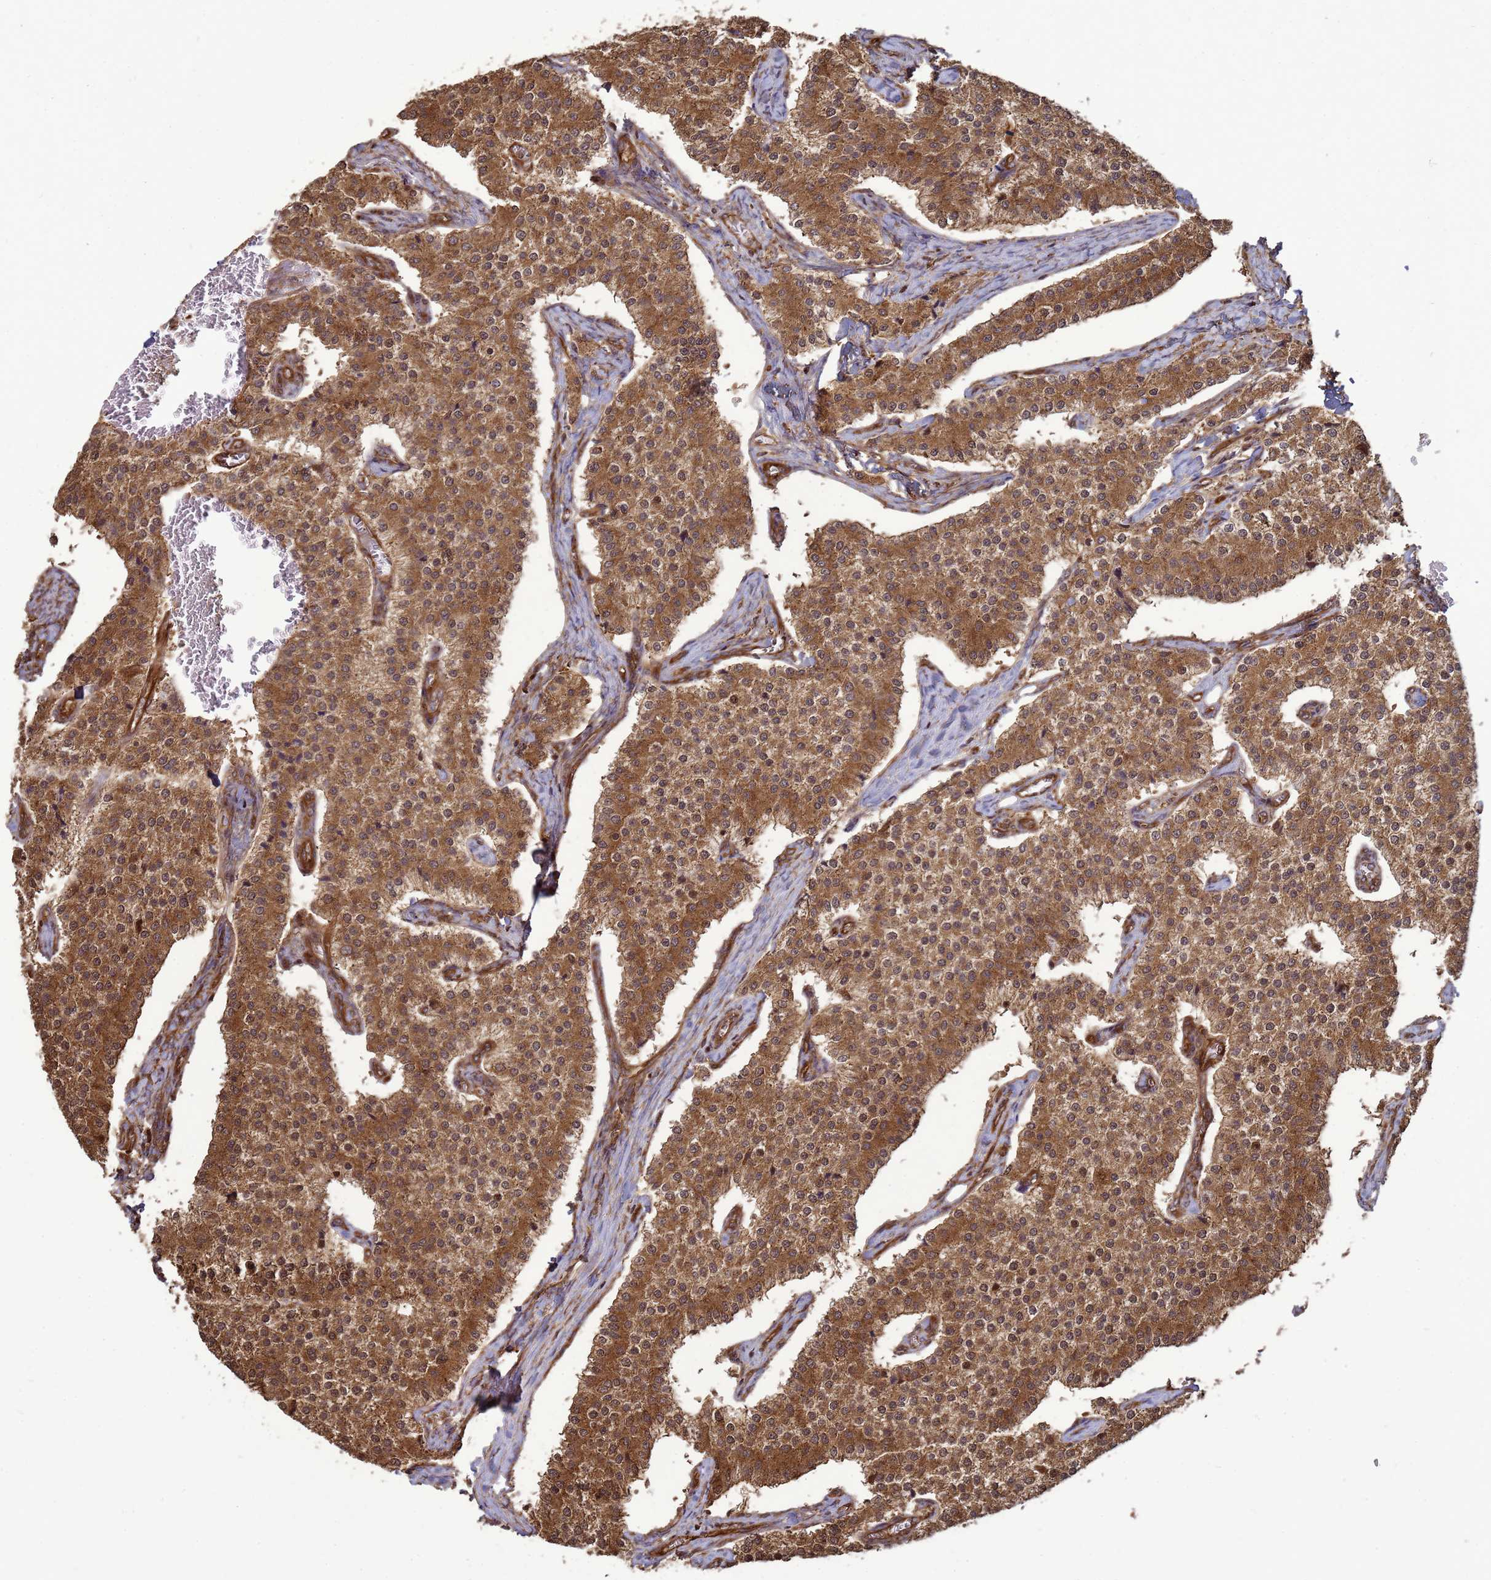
{"staining": {"intensity": "moderate", "quantity": ">75%", "location": "cytoplasmic/membranous"}, "tissue": "carcinoid", "cell_type": "Tumor cells", "image_type": "cancer", "snomed": [{"axis": "morphology", "description": "Carcinoid, malignant, NOS"}, {"axis": "topography", "description": "Colon"}], "caption": "Tumor cells demonstrate moderate cytoplasmic/membranous positivity in about >75% of cells in carcinoid (malignant).", "gene": "CNOT1", "patient": {"sex": "female", "age": 52}}